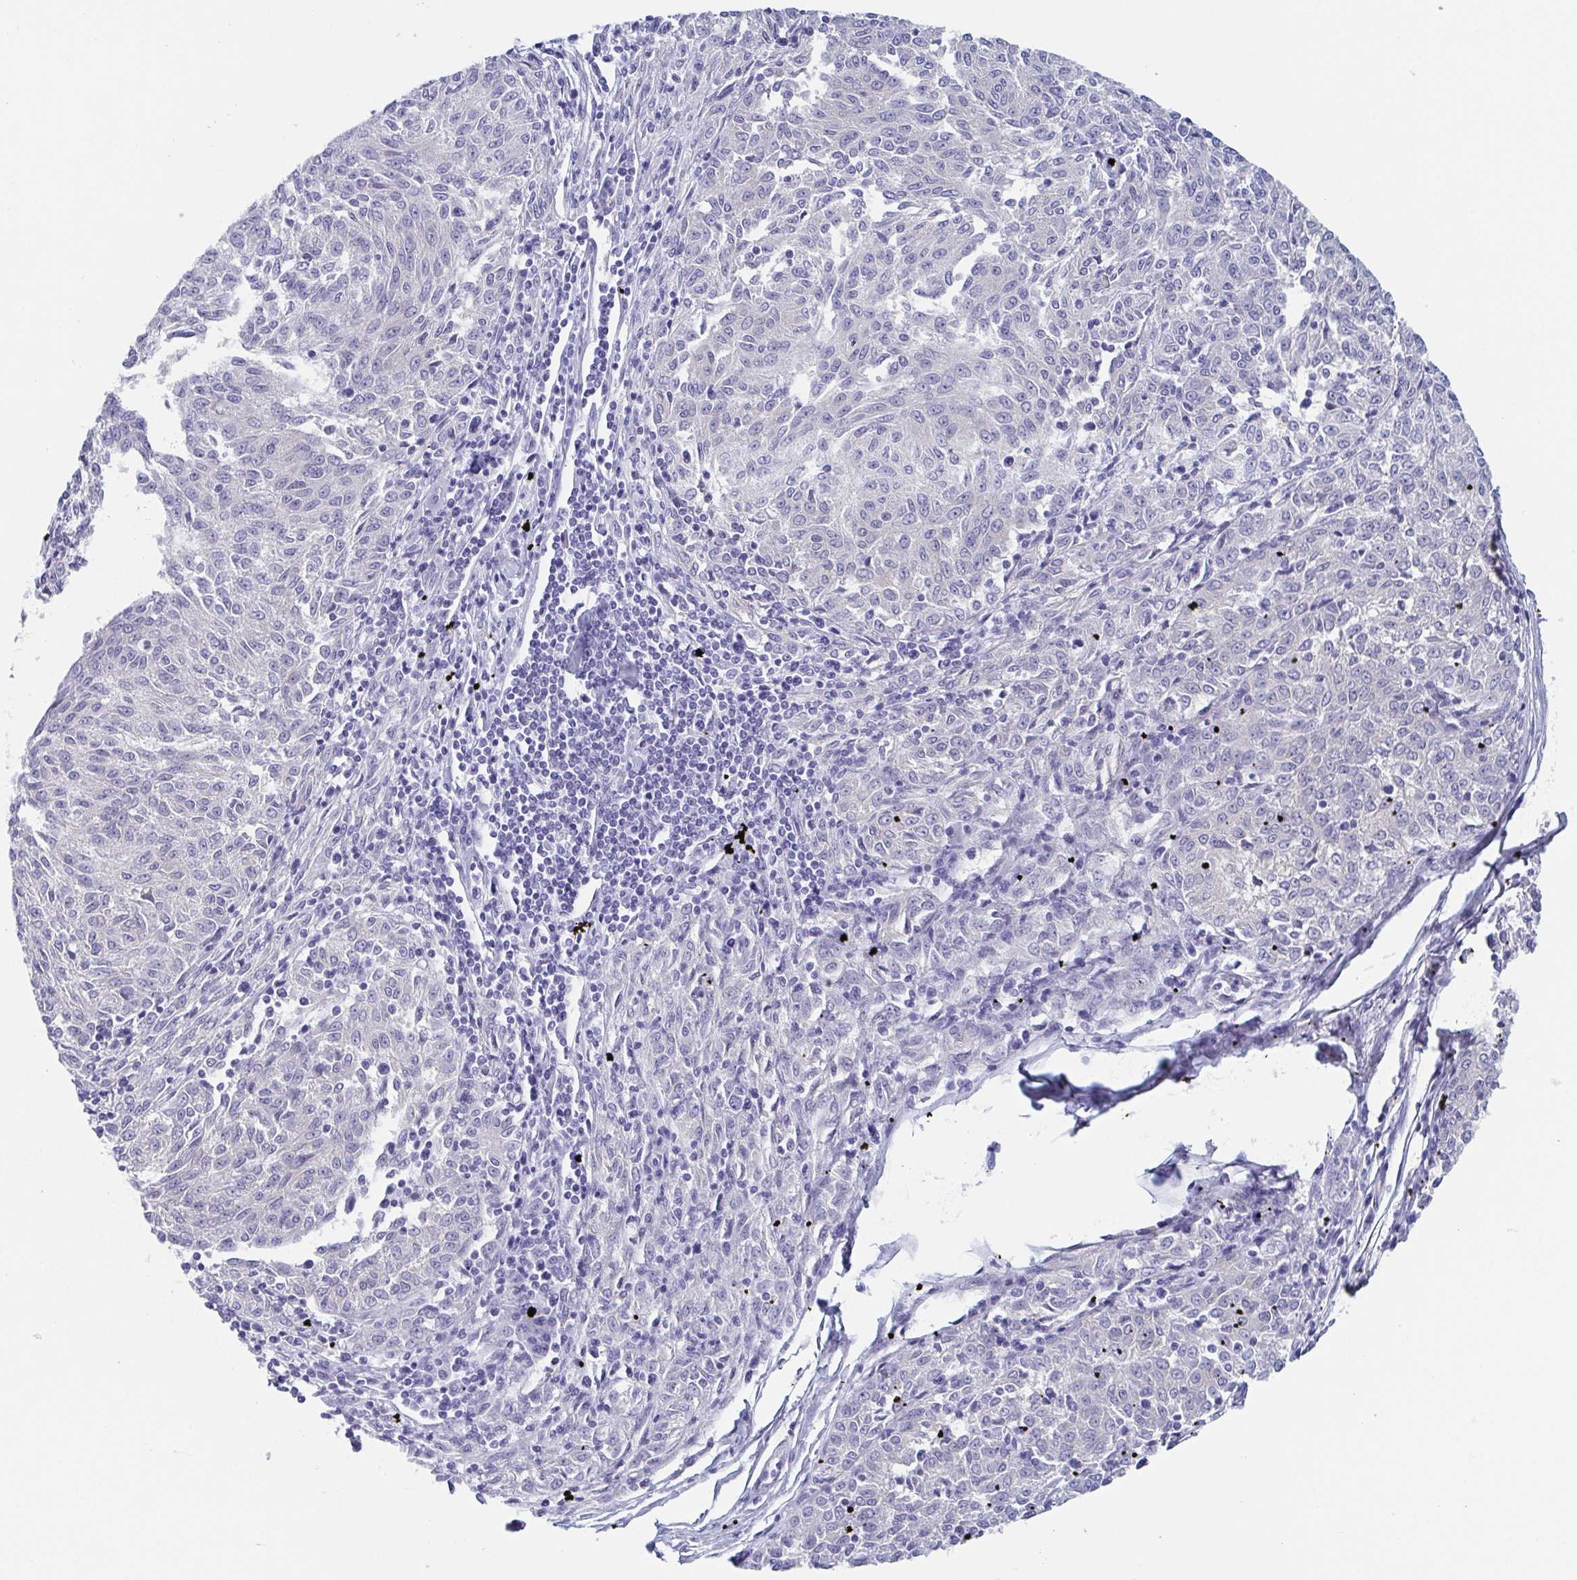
{"staining": {"intensity": "negative", "quantity": "none", "location": "none"}, "tissue": "melanoma", "cell_type": "Tumor cells", "image_type": "cancer", "snomed": [{"axis": "morphology", "description": "Malignant melanoma, NOS"}, {"axis": "topography", "description": "Skin"}], "caption": "DAB immunohistochemical staining of human melanoma displays no significant expression in tumor cells.", "gene": "DYNC1I1", "patient": {"sex": "female", "age": 72}}